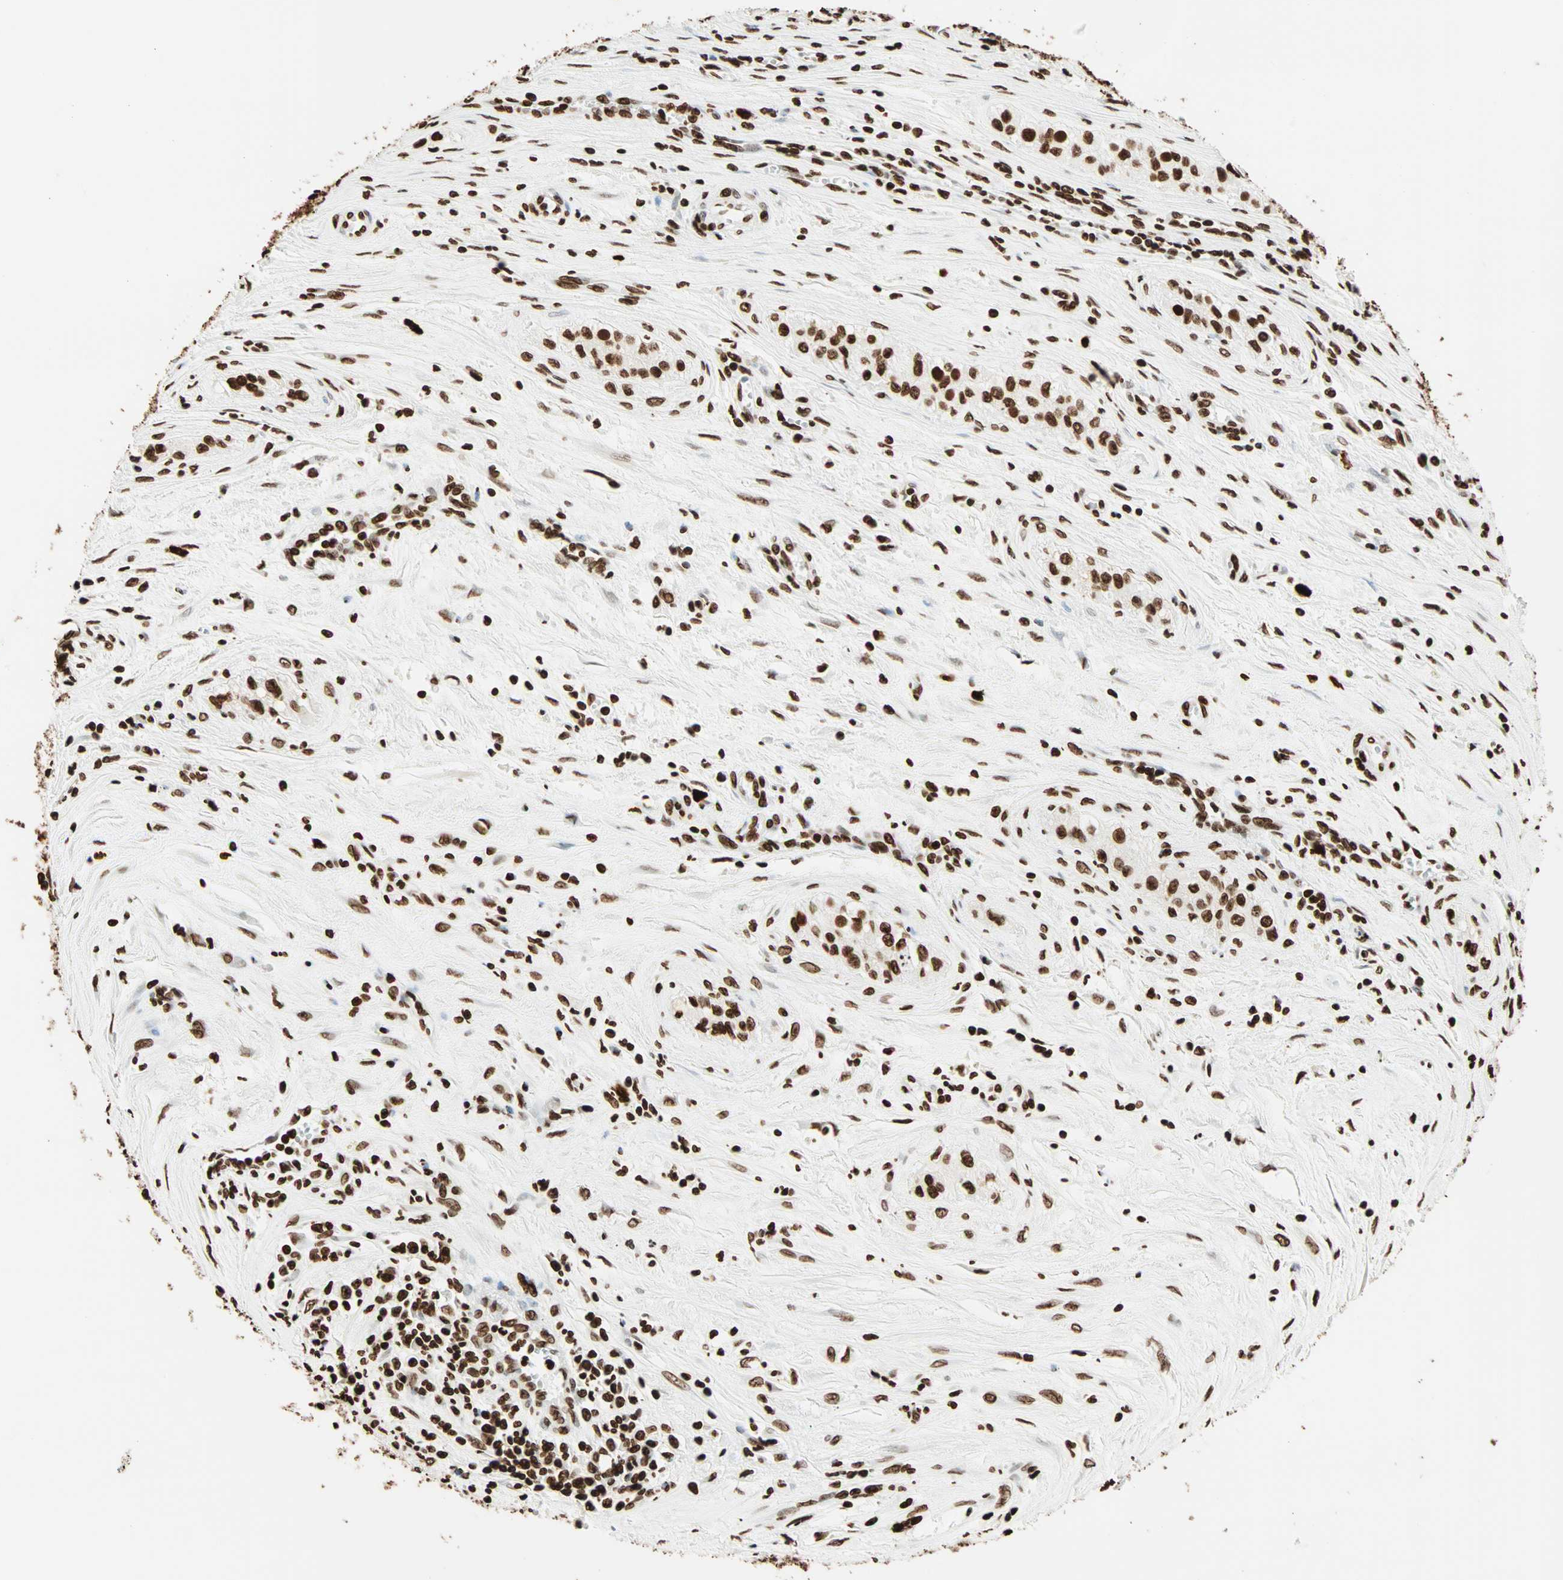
{"staining": {"intensity": "strong", "quantity": ">75%", "location": "nuclear"}, "tissue": "testis cancer", "cell_type": "Tumor cells", "image_type": "cancer", "snomed": [{"axis": "morphology", "description": "Carcinoma, Embryonal, NOS"}, {"axis": "topography", "description": "Testis"}], "caption": "Protein analysis of testis cancer tissue exhibits strong nuclear expression in approximately >75% of tumor cells.", "gene": "GLI2", "patient": {"sex": "male", "age": 28}}